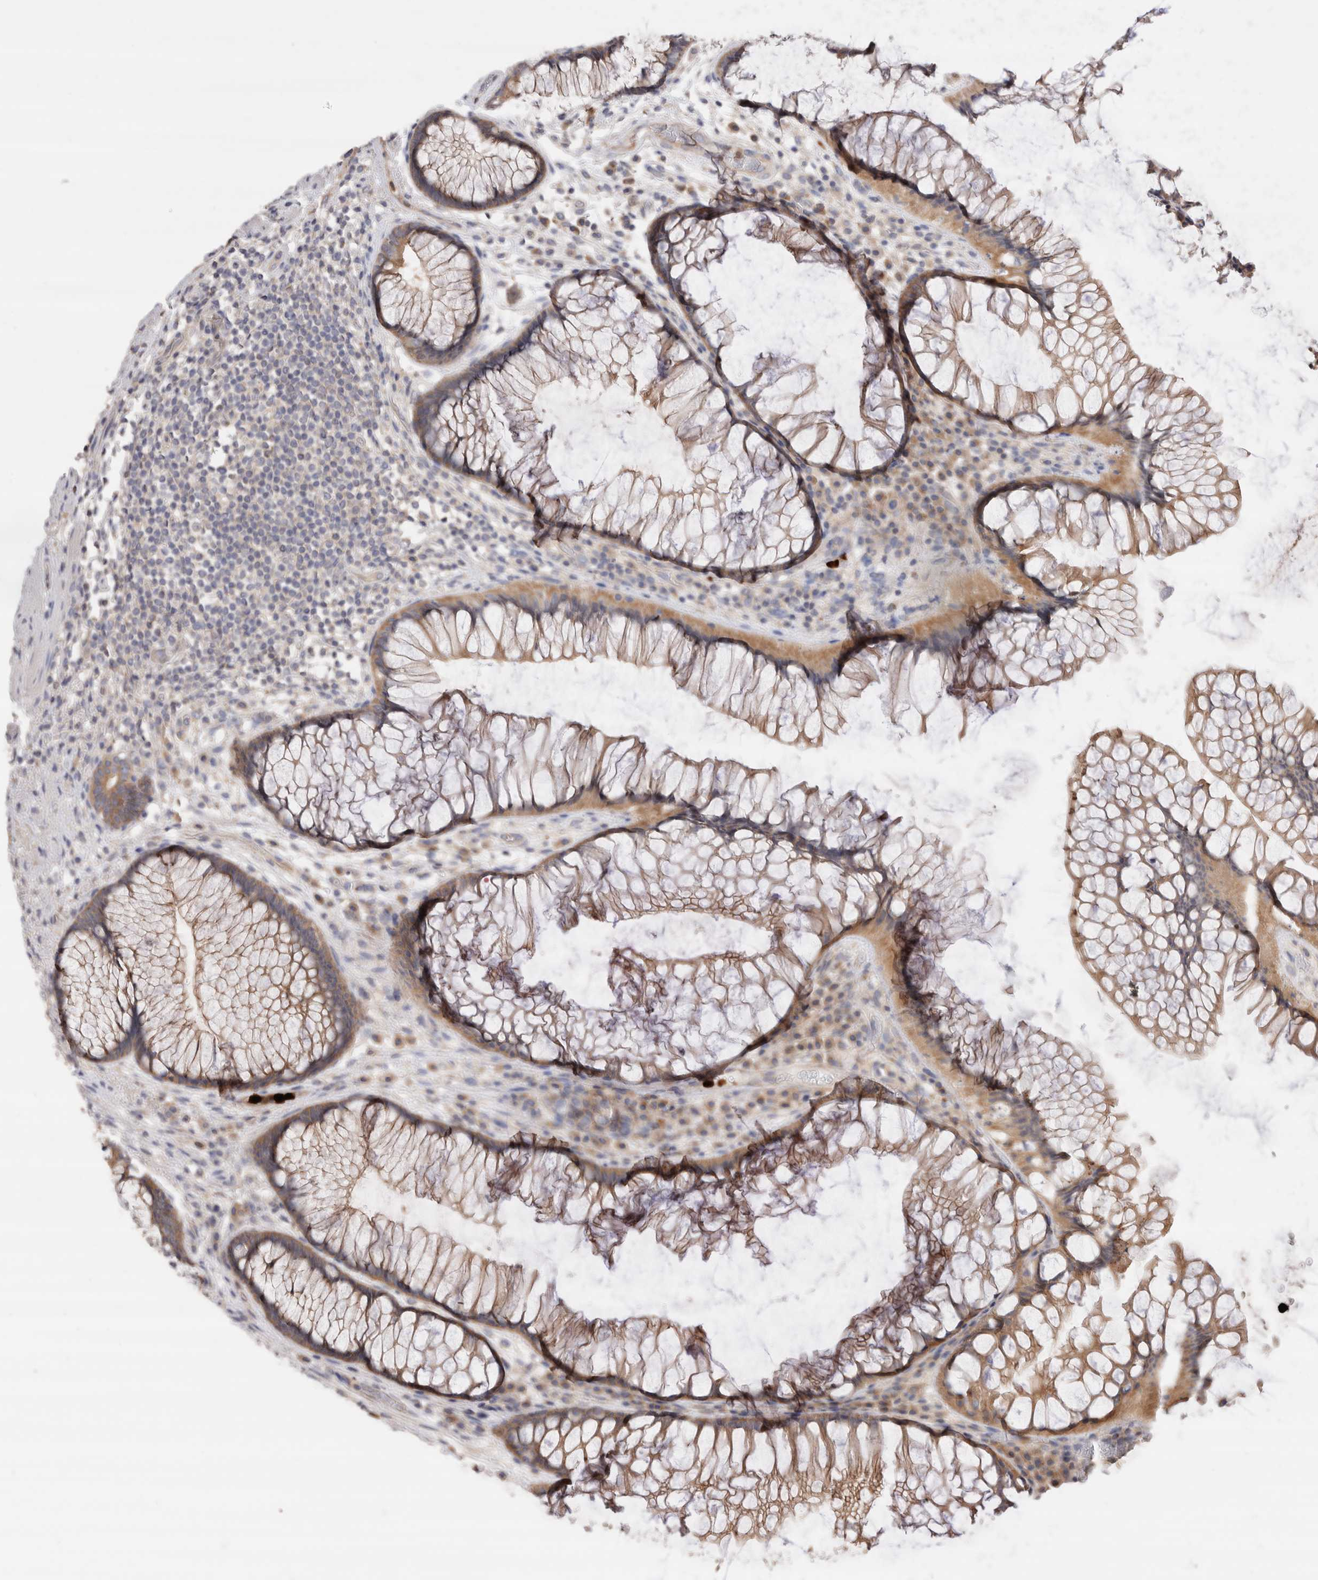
{"staining": {"intensity": "weak", "quantity": ">75%", "location": "cytoplasmic/membranous"}, "tissue": "rectum", "cell_type": "Glandular cells", "image_type": "normal", "snomed": [{"axis": "morphology", "description": "Normal tissue, NOS"}, {"axis": "topography", "description": "Rectum"}], "caption": "IHC of benign human rectum demonstrates low levels of weak cytoplasmic/membranous expression in about >75% of glandular cells. The staining is performed using DAB (3,3'-diaminobenzidine) brown chromogen to label protein expression. The nuclei are counter-stained blue using hematoxylin.", "gene": "NXT2", "patient": {"sex": "male", "age": 51}}